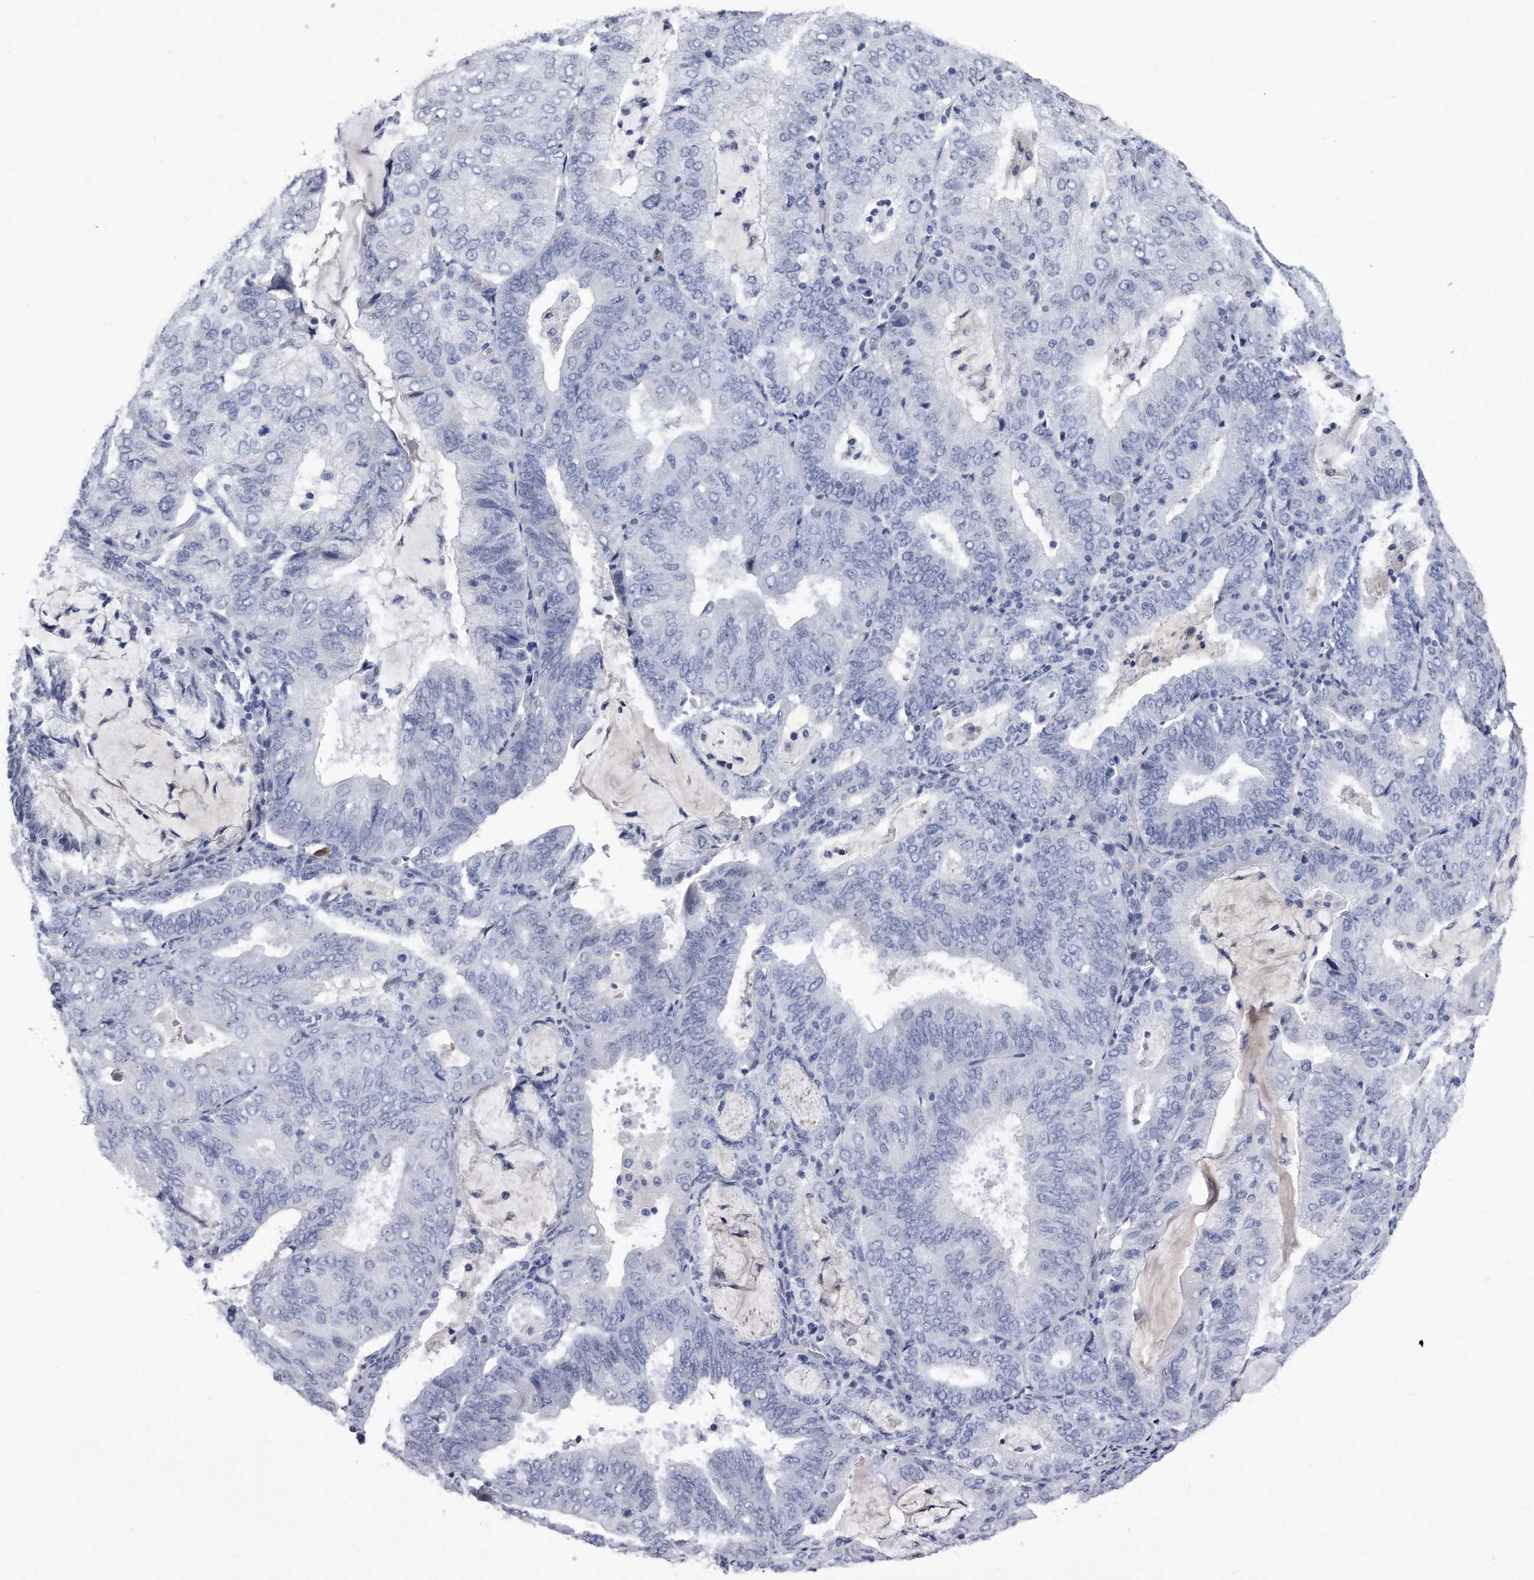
{"staining": {"intensity": "negative", "quantity": "none", "location": "none"}, "tissue": "endometrial cancer", "cell_type": "Tumor cells", "image_type": "cancer", "snomed": [{"axis": "morphology", "description": "Adenocarcinoma, NOS"}, {"axis": "topography", "description": "Endometrium"}], "caption": "Immunohistochemistry photomicrograph of adenocarcinoma (endometrial) stained for a protein (brown), which exhibits no staining in tumor cells.", "gene": "KCTD8", "patient": {"sex": "female", "age": 81}}